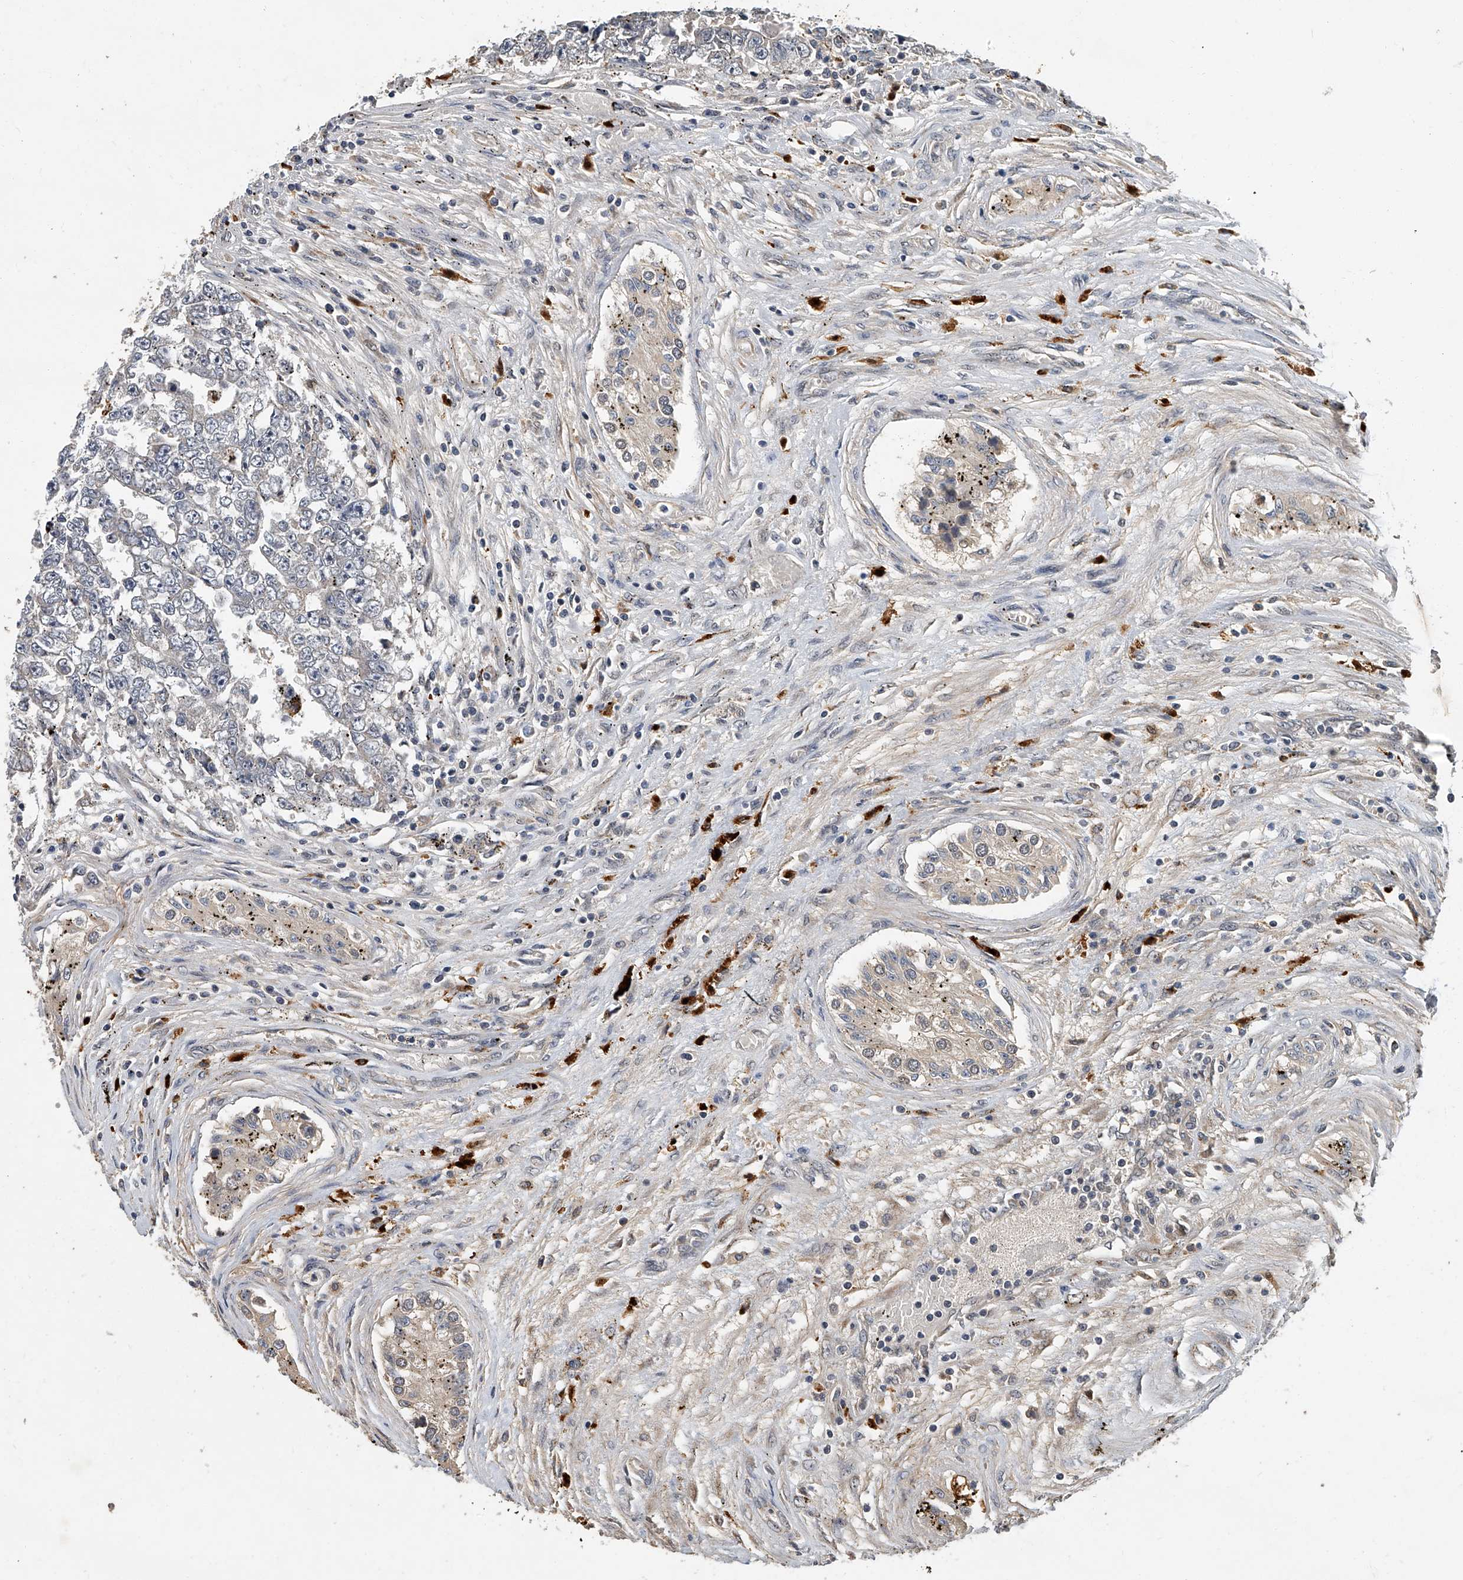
{"staining": {"intensity": "negative", "quantity": "none", "location": "none"}, "tissue": "testis cancer", "cell_type": "Tumor cells", "image_type": "cancer", "snomed": [{"axis": "morphology", "description": "Carcinoma, Embryonal, NOS"}, {"axis": "topography", "description": "Testis"}], "caption": "The histopathology image demonstrates no significant expression in tumor cells of testis embryonal carcinoma.", "gene": "JAG2", "patient": {"sex": "male", "age": 25}}